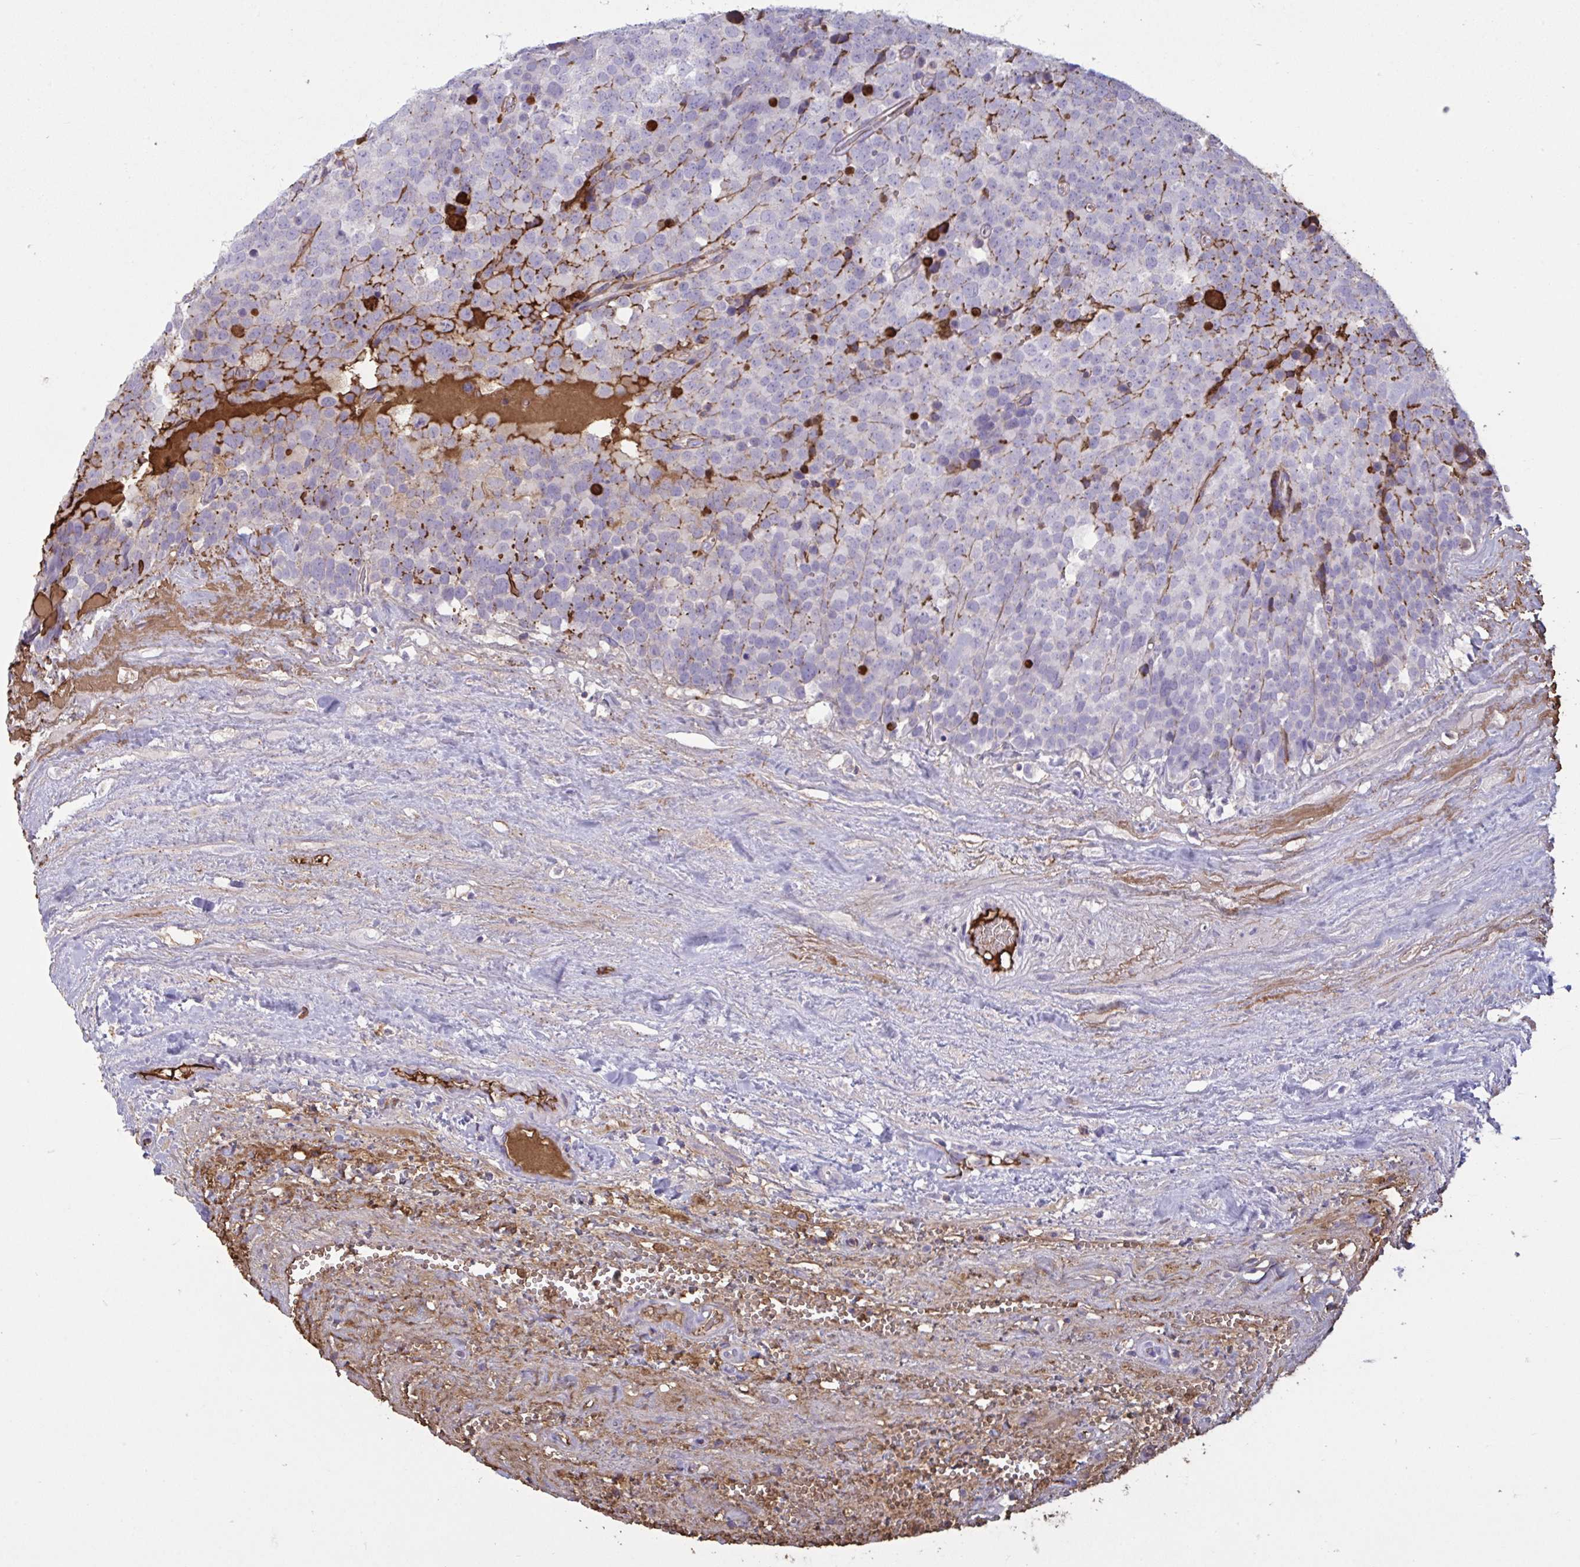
{"staining": {"intensity": "negative", "quantity": "none", "location": "none"}, "tissue": "testis cancer", "cell_type": "Tumor cells", "image_type": "cancer", "snomed": [{"axis": "morphology", "description": "Seminoma, NOS"}, {"axis": "topography", "description": "Testis"}], "caption": "DAB (3,3'-diaminobenzidine) immunohistochemical staining of human seminoma (testis) reveals no significant positivity in tumor cells.", "gene": "IL1R1", "patient": {"sex": "male", "age": 71}}